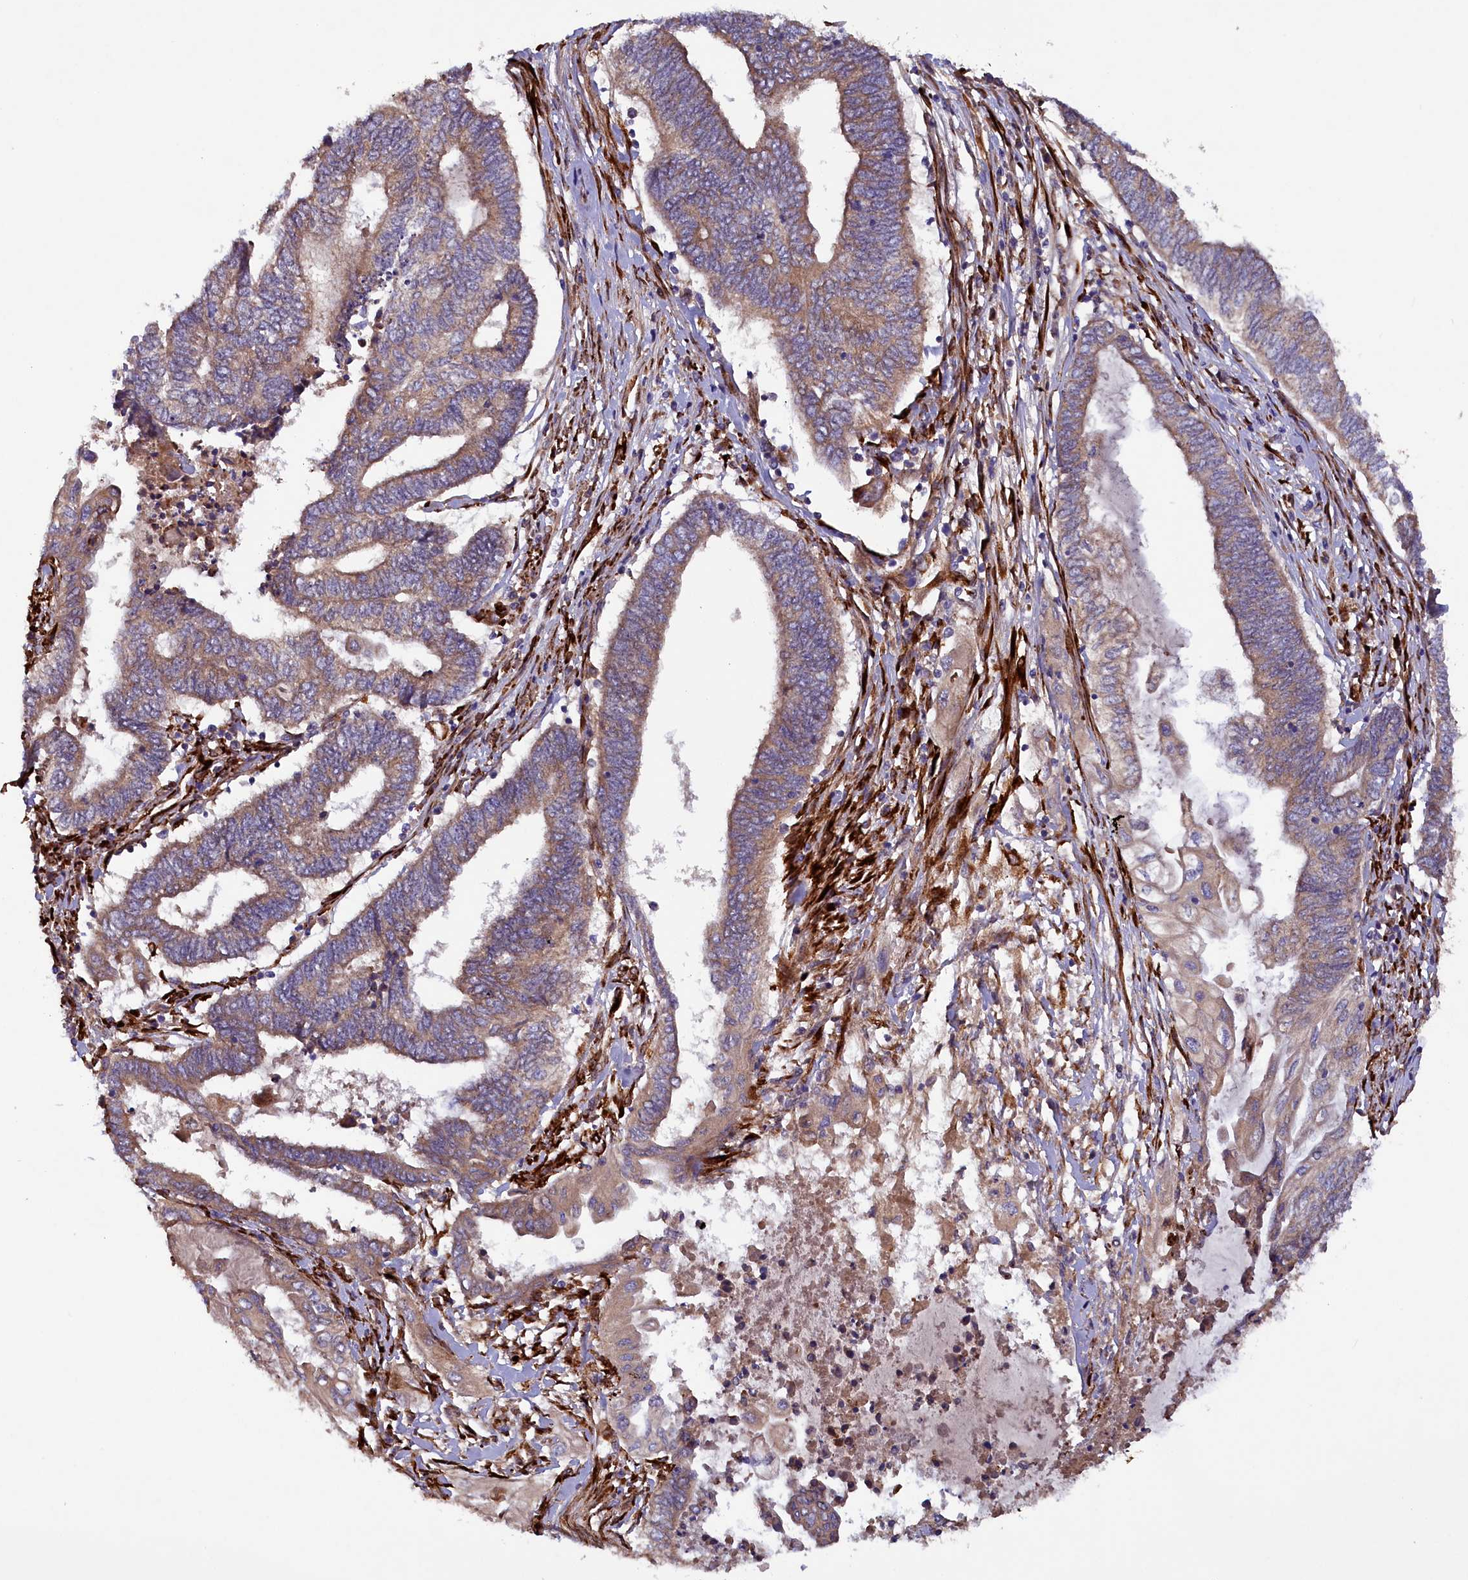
{"staining": {"intensity": "moderate", "quantity": ">75%", "location": "cytoplasmic/membranous"}, "tissue": "endometrial cancer", "cell_type": "Tumor cells", "image_type": "cancer", "snomed": [{"axis": "morphology", "description": "Adenocarcinoma, NOS"}, {"axis": "topography", "description": "Uterus"}, {"axis": "topography", "description": "Endometrium"}], "caption": "Human adenocarcinoma (endometrial) stained with a protein marker demonstrates moderate staining in tumor cells.", "gene": "ARRDC4", "patient": {"sex": "female", "age": 70}}